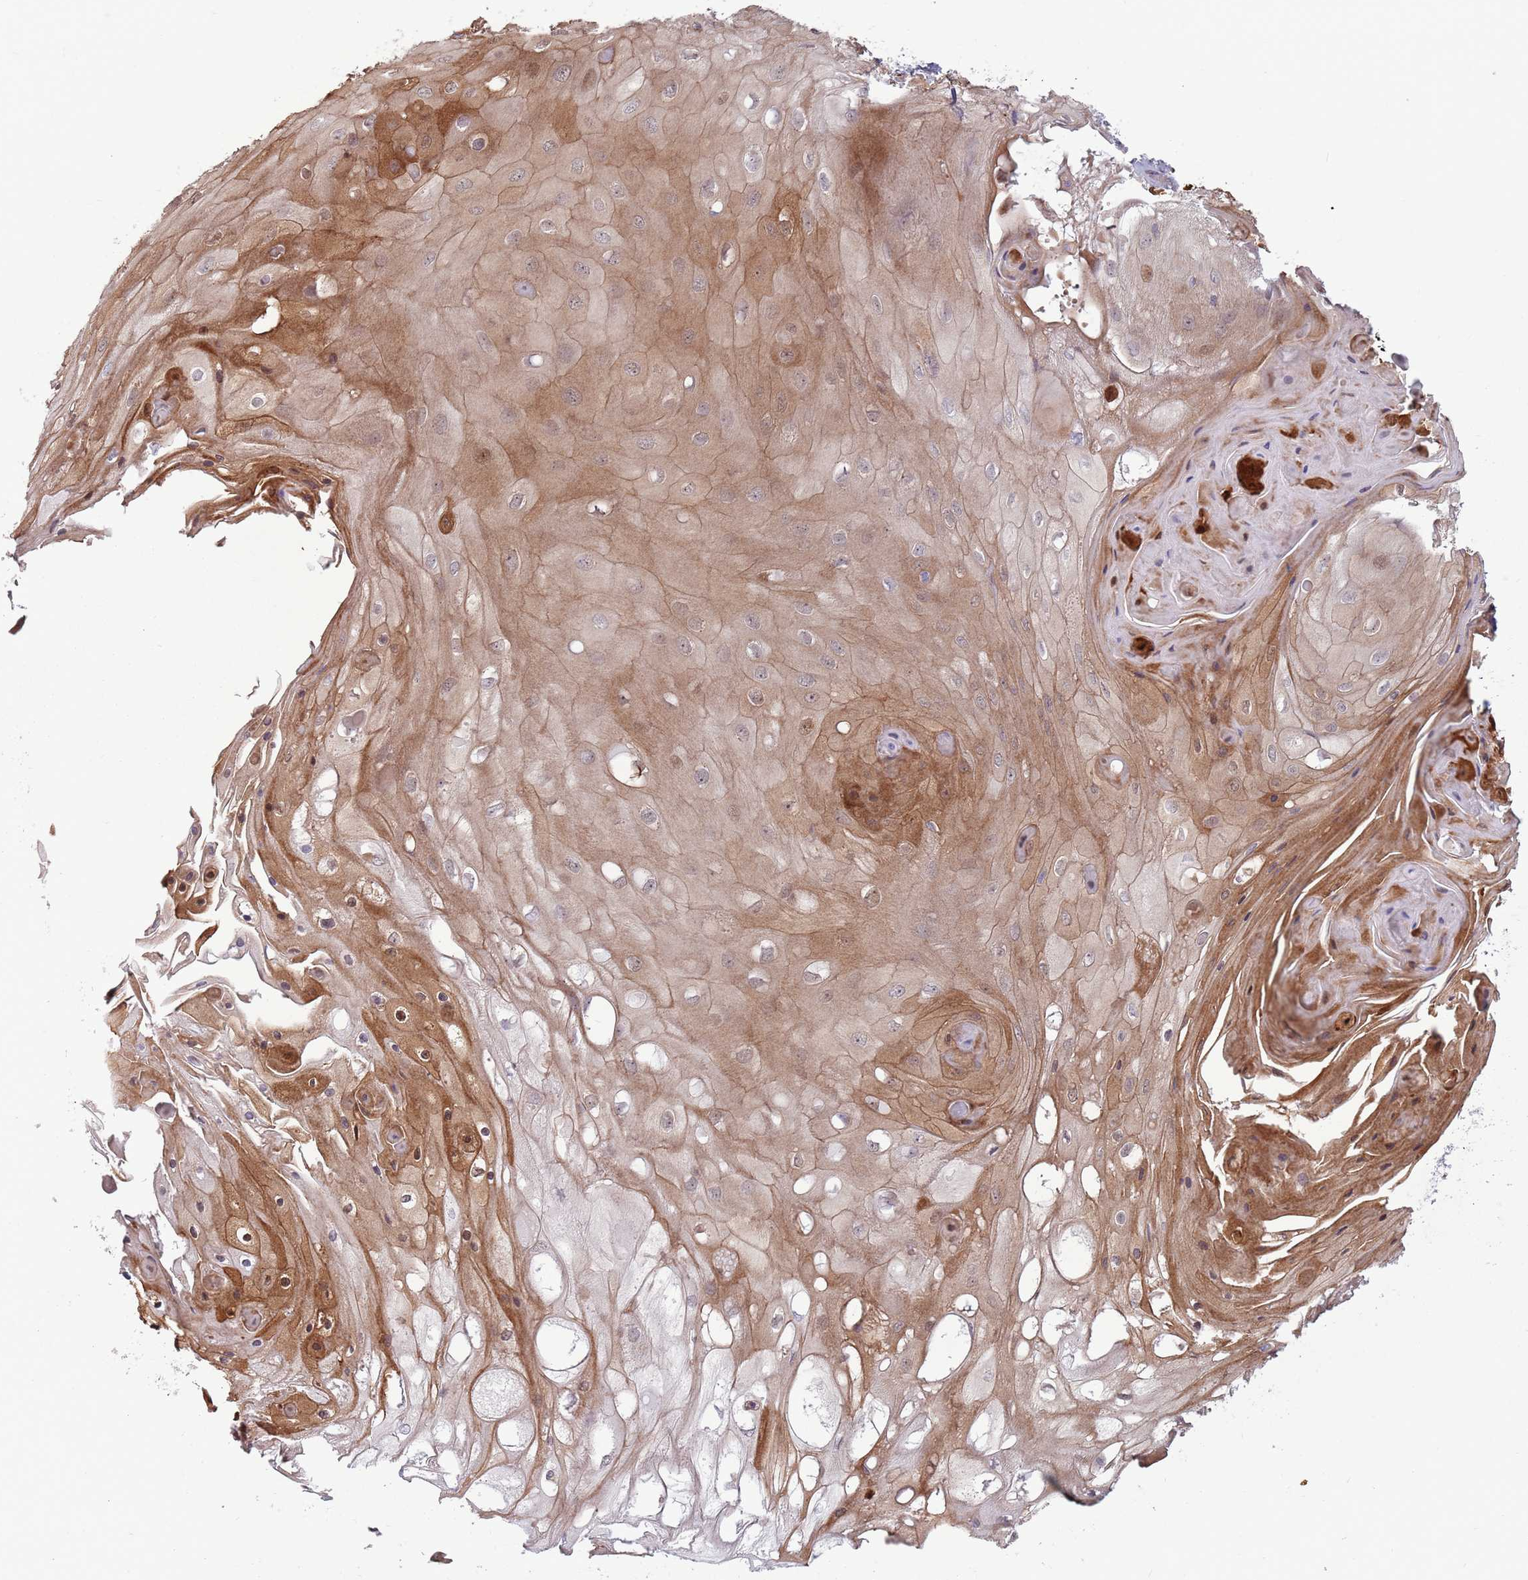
{"staining": {"intensity": "strong", "quantity": "25%-75%", "location": "cytoplasmic/membranous"}, "tissue": "skin cancer", "cell_type": "Tumor cells", "image_type": "cancer", "snomed": [{"axis": "morphology", "description": "Squamous cell carcinoma, NOS"}, {"axis": "topography", "description": "Skin"}], "caption": "DAB immunohistochemical staining of human skin squamous cell carcinoma shows strong cytoplasmic/membranous protein expression in about 25%-75% of tumor cells. (Stains: DAB (3,3'-diaminobenzidine) in brown, nuclei in blue, Microscopy: brightfield microscopy at high magnification).", "gene": "CCDC150", "patient": {"sex": "male", "age": 70}}